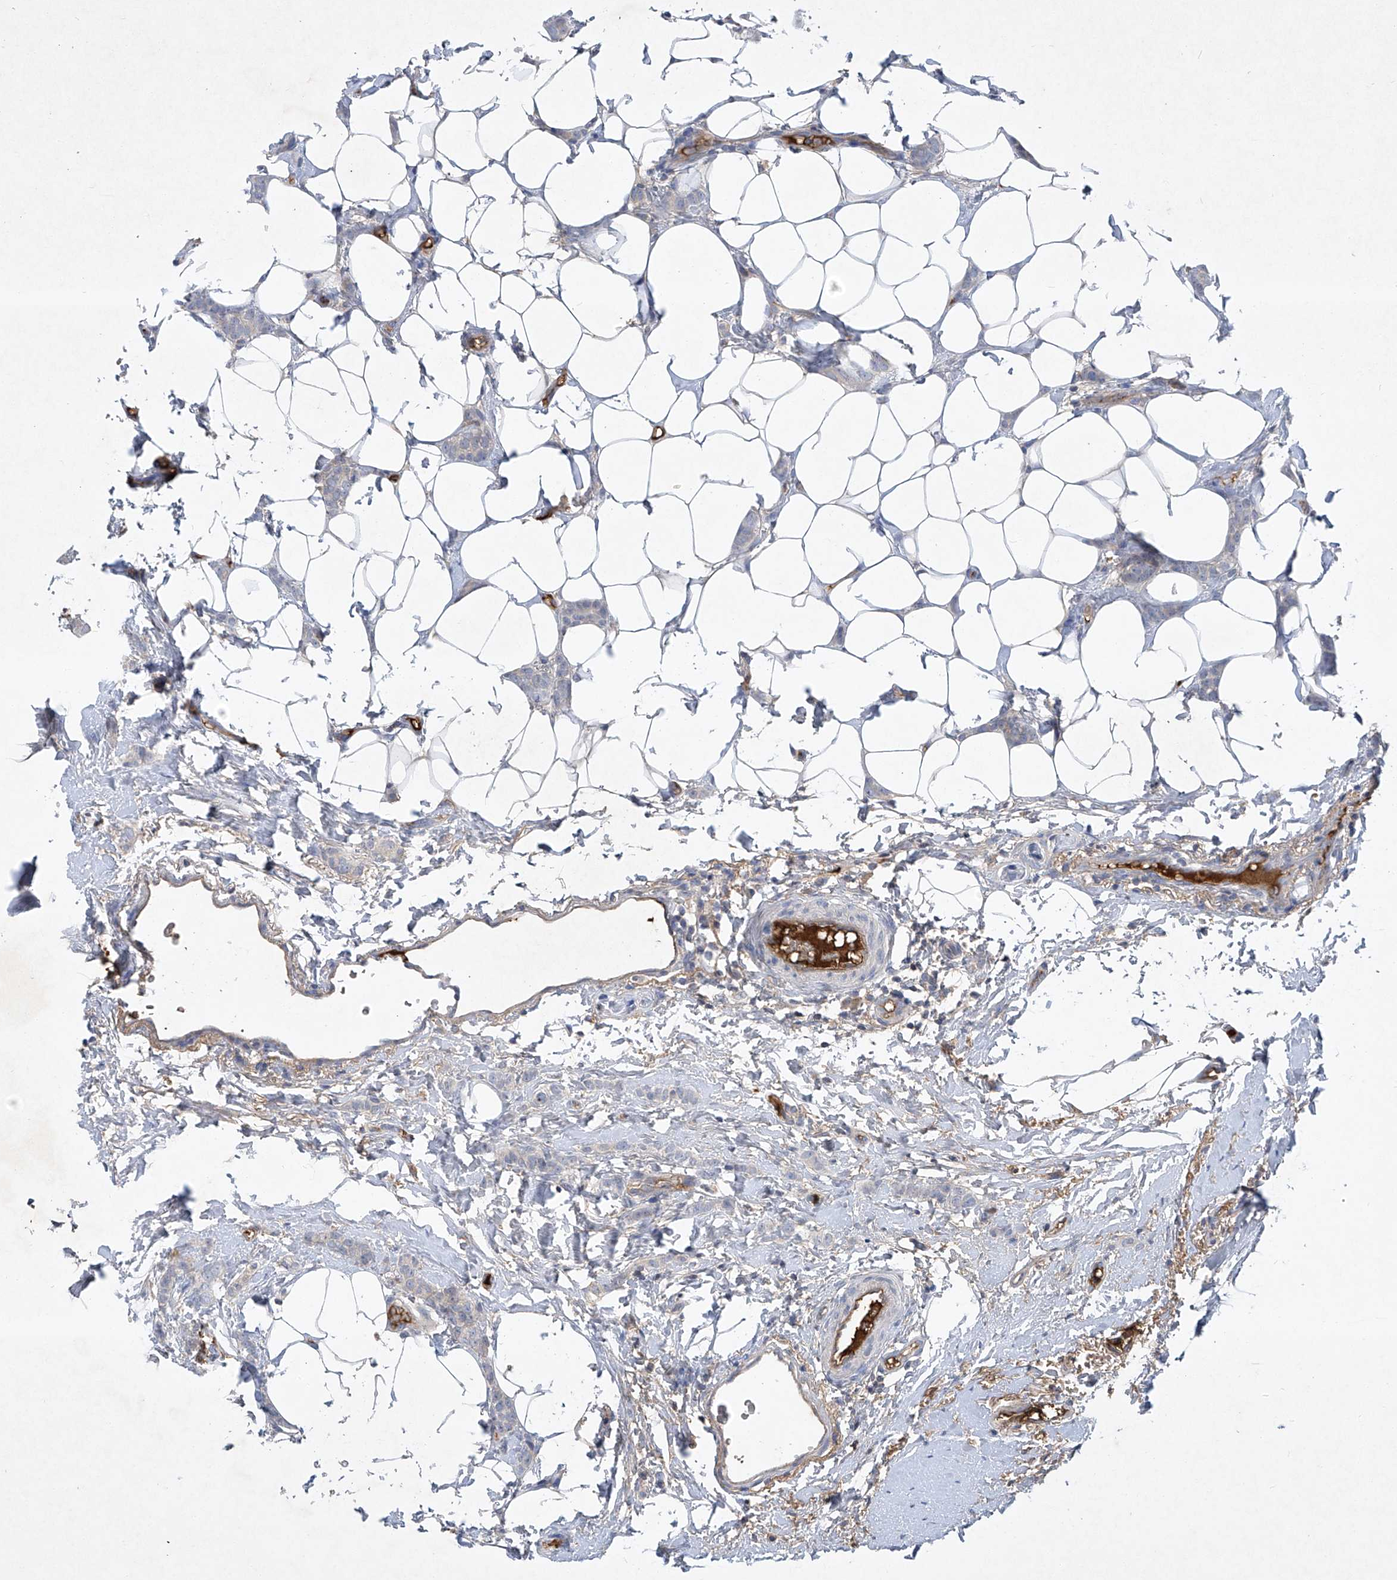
{"staining": {"intensity": "negative", "quantity": "none", "location": "none"}, "tissue": "breast cancer", "cell_type": "Tumor cells", "image_type": "cancer", "snomed": [{"axis": "morphology", "description": "Lobular carcinoma"}, {"axis": "topography", "description": "Skin"}, {"axis": "topography", "description": "Breast"}], "caption": "Breast cancer (lobular carcinoma) was stained to show a protein in brown. There is no significant staining in tumor cells.", "gene": "HAS3", "patient": {"sex": "female", "age": 46}}